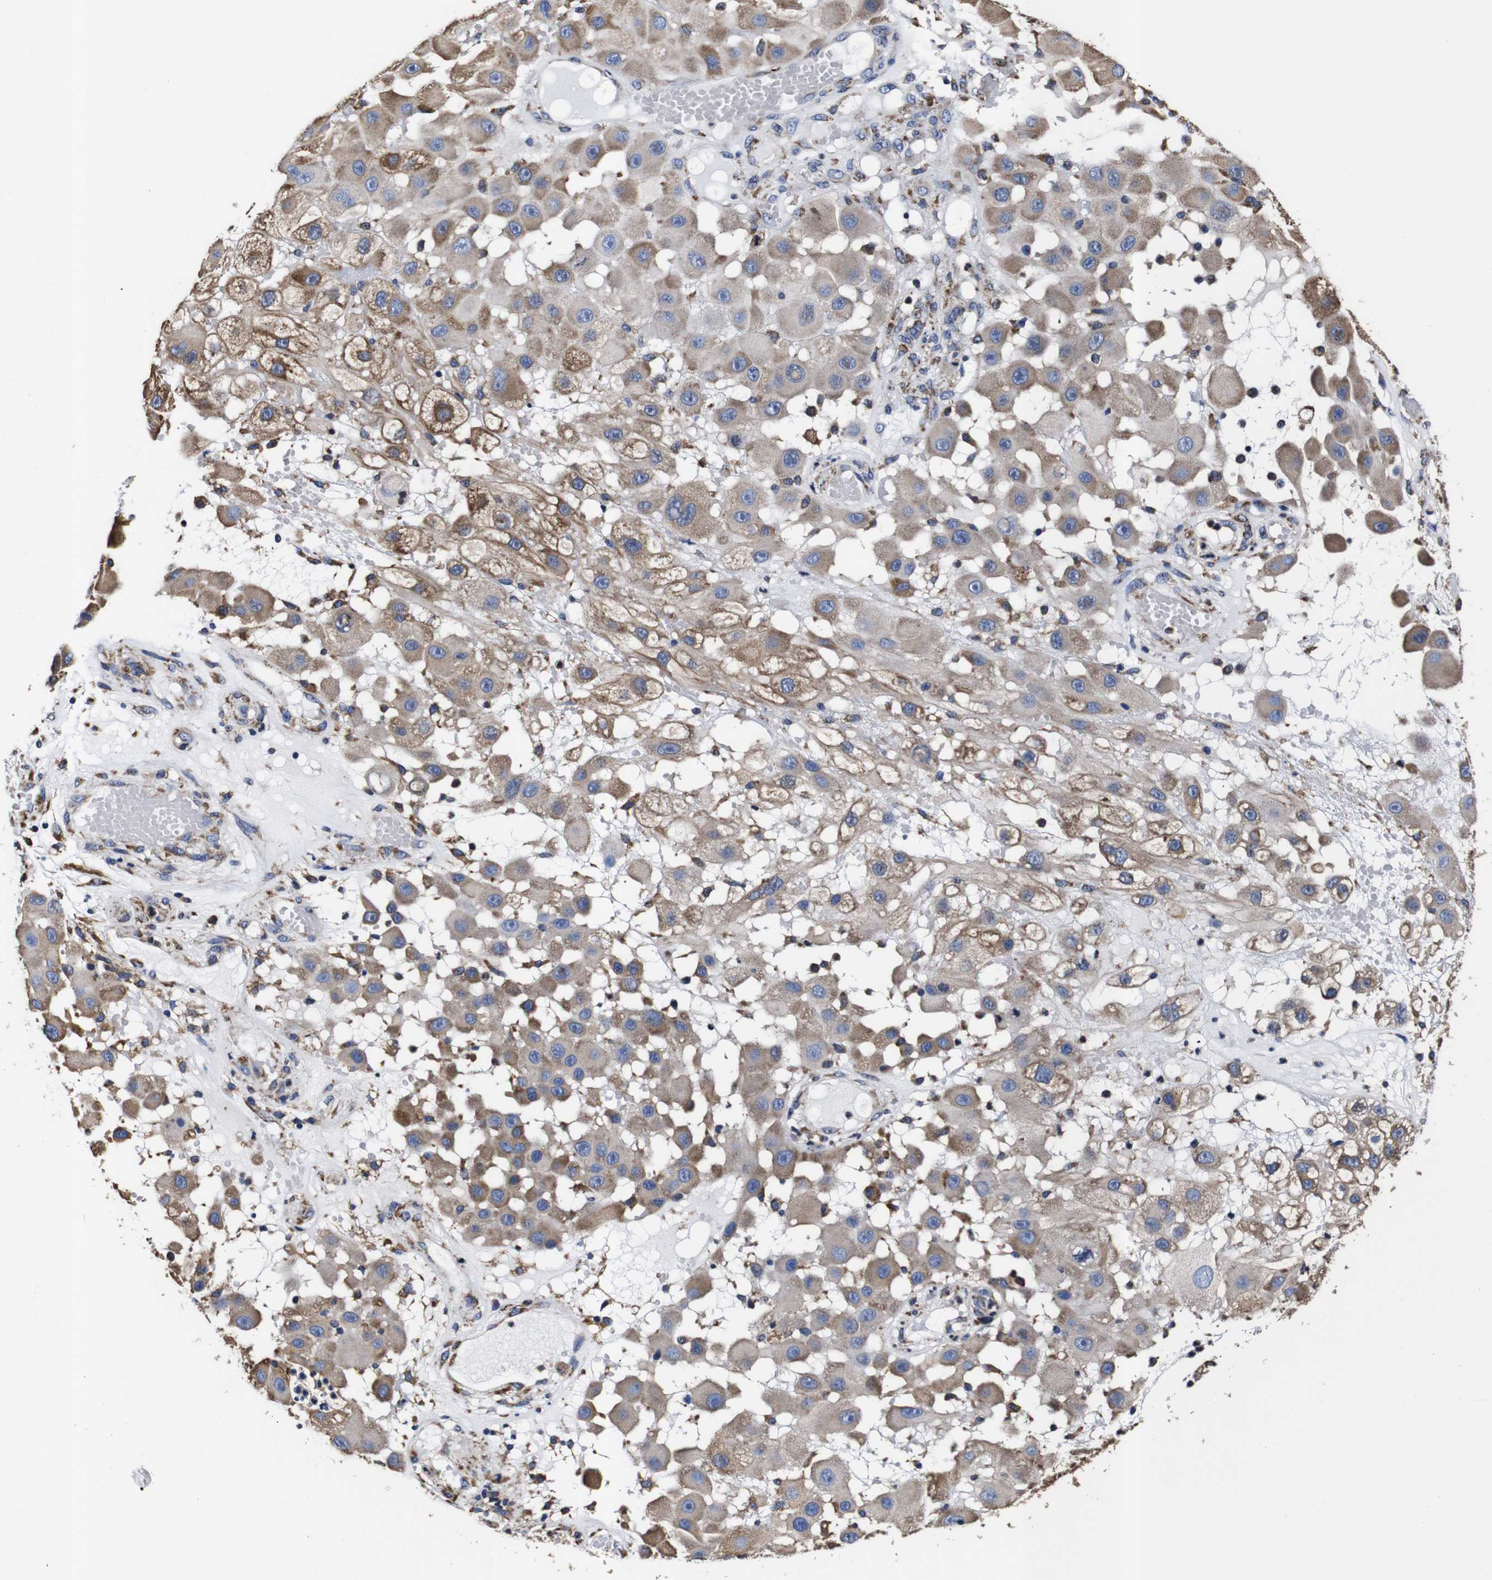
{"staining": {"intensity": "weak", "quantity": ">75%", "location": "cytoplasmic/membranous"}, "tissue": "melanoma", "cell_type": "Tumor cells", "image_type": "cancer", "snomed": [{"axis": "morphology", "description": "Malignant melanoma, NOS"}, {"axis": "topography", "description": "Skin"}], "caption": "Weak cytoplasmic/membranous expression for a protein is identified in about >75% of tumor cells of melanoma using IHC.", "gene": "PPIB", "patient": {"sex": "female", "age": 81}}